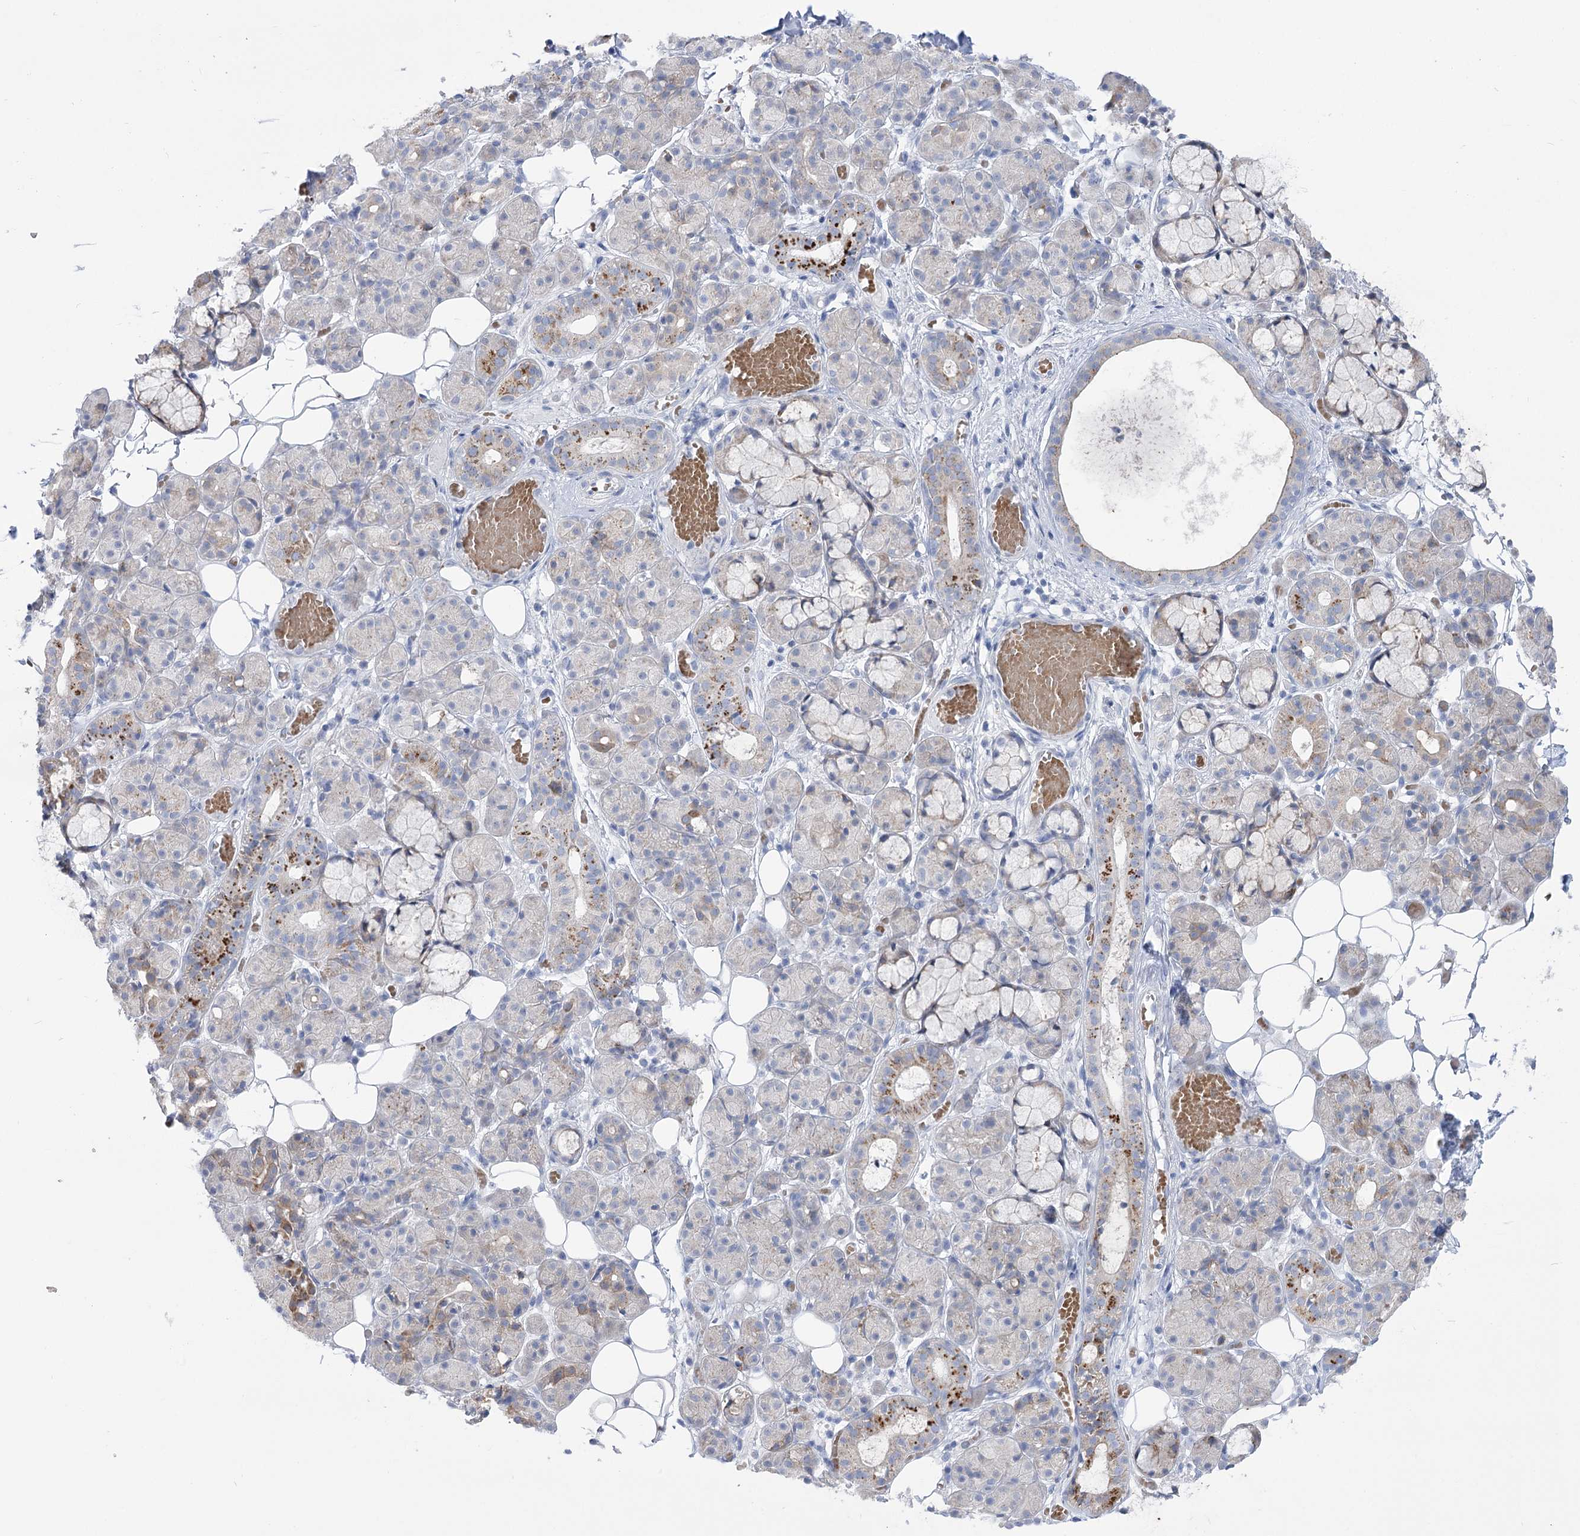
{"staining": {"intensity": "weak", "quantity": "25%-75%", "location": "cytoplasmic/membranous"}, "tissue": "salivary gland", "cell_type": "Glandular cells", "image_type": "normal", "snomed": [{"axis": "morphology", "description": "Normal tissue, NOS"}, {"axis": "topography", "description": "Salivary gland"}], "caption": "Immunohistochemical staining of normal salivary gland exhibits weak cytoplasmic/membranous protein positivity in approximately 25%-75% of glandular cells. The protein of interest is shown in brown color, while the nuclei are stained blue.", "gene": "SIAE", "patient": {"sex": "male", "age": 63}}